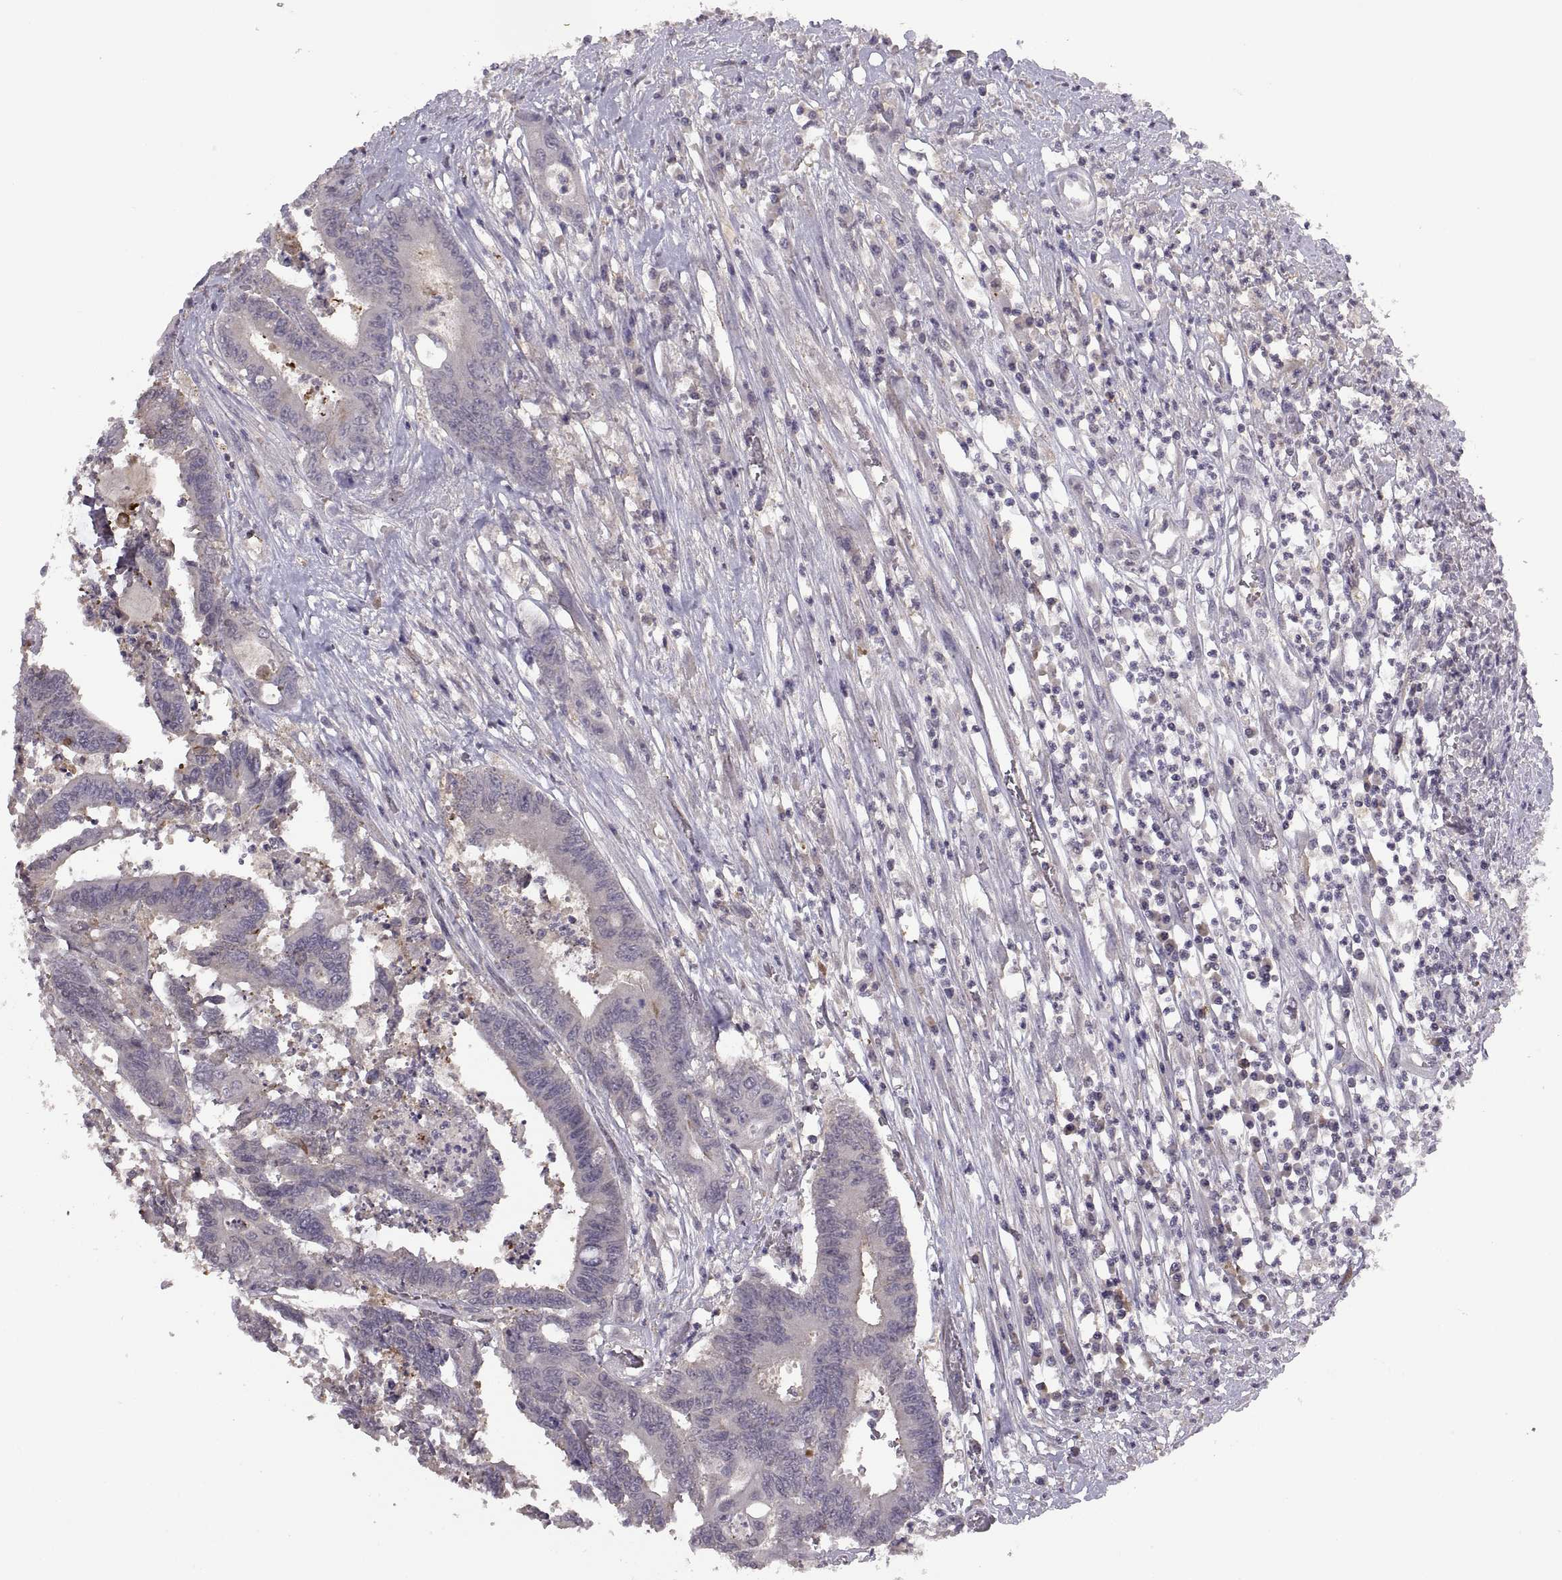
{"staining": {"intensity": "negative", "quantity": "none", "location": "none"}, "tissue": "colorectal cancer", "cell_type": "Tumor cells", "image_type": "cancer", "snomed": [{"axis": "morphology", "description": "Adenocarcinoma, NOS"}, {"axis": "topography", "description": "Rectum"}], "caption": "This is an immunohistochemistry micrograph of human adenocarcinoma (colorectal). There is no expression in tumor cells.", "gene": "NMNAT2", "patient": {"sex": "male", "age": 54}}